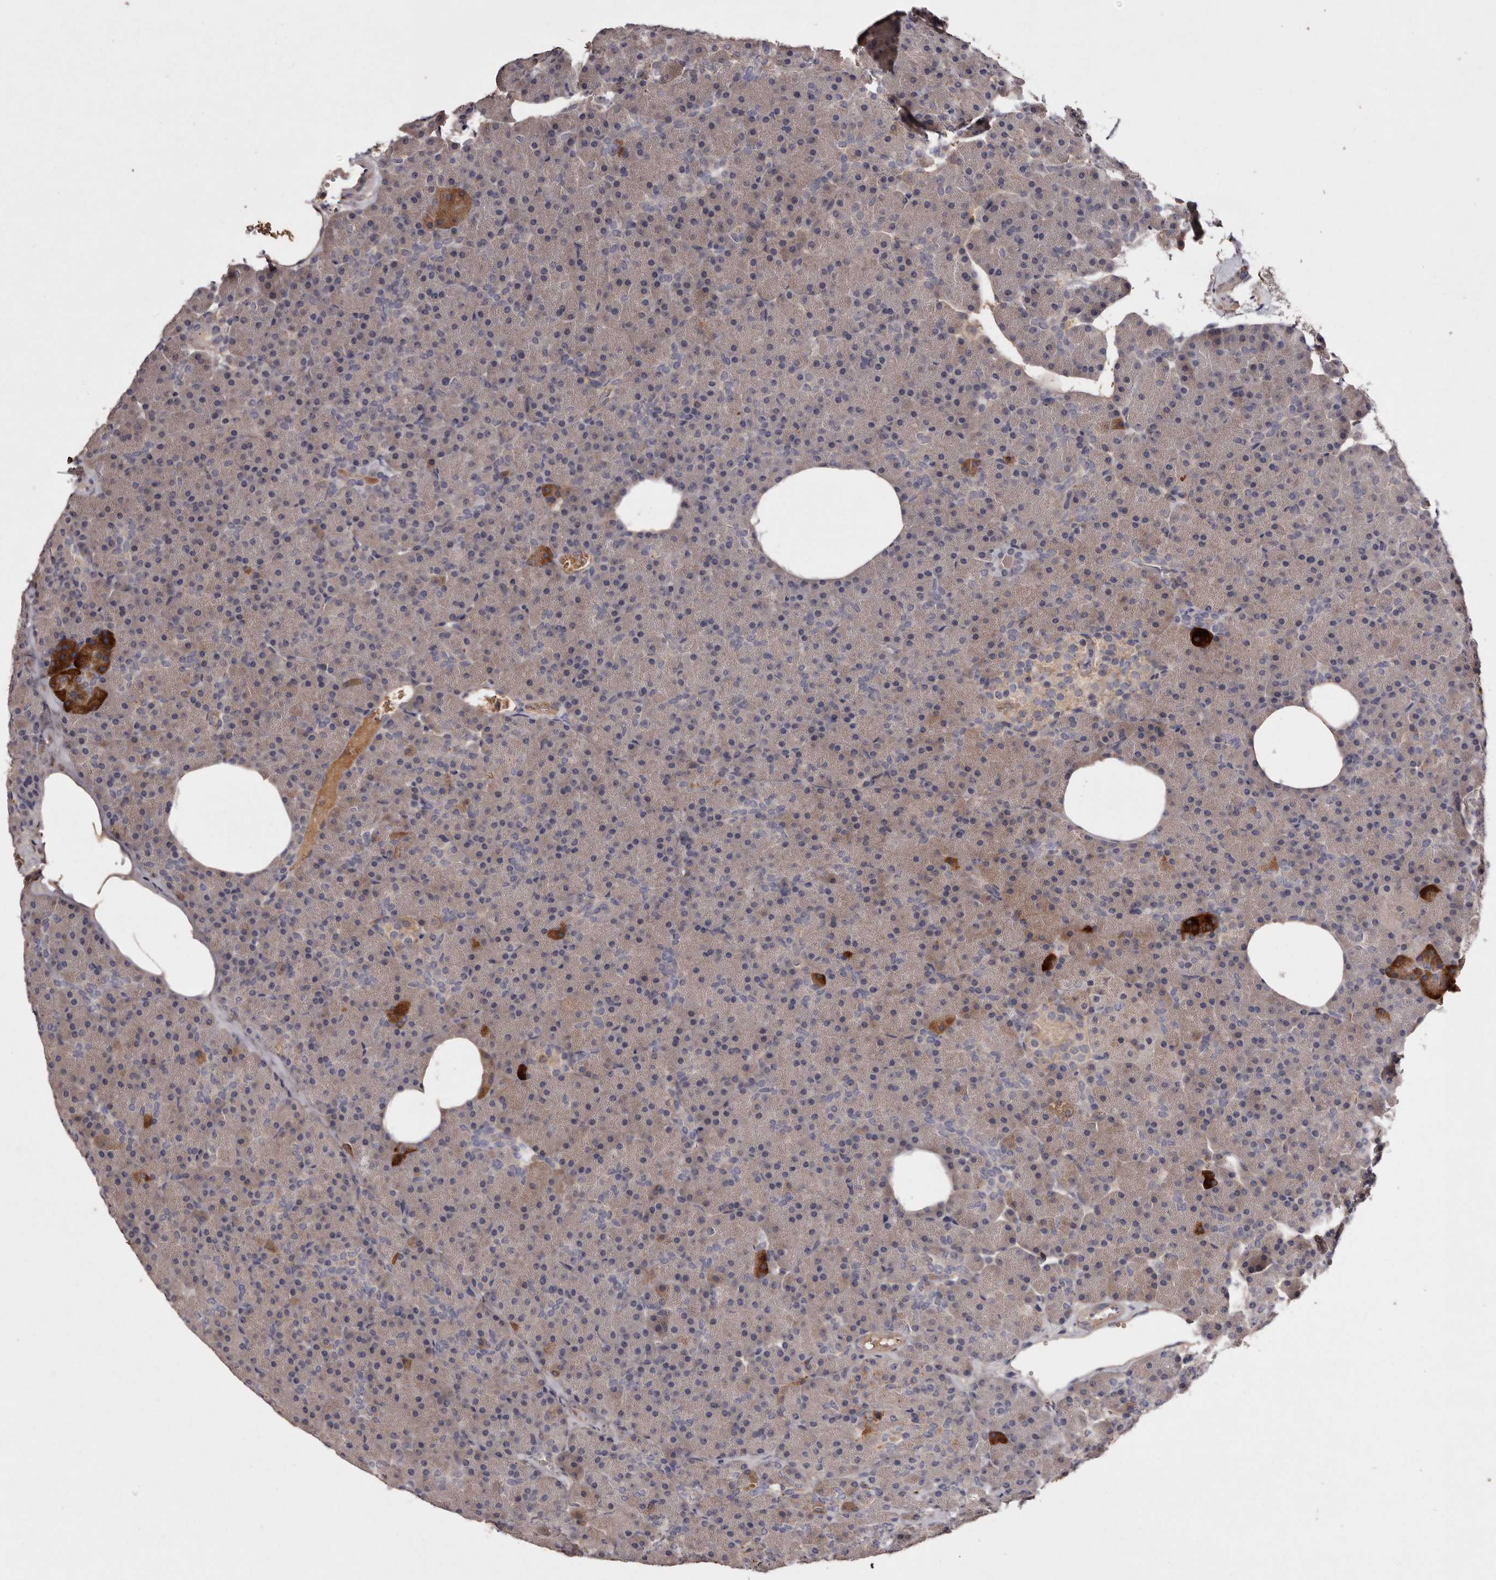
{"staining": {"intensity": "strong", "quantity": "<25%", "location": "cytoplasmic/membranous"}, "tissue": "pancreas", "cell_type": "Exocrine glandular cells", "image_type": "normal", "snomed": [{"axis": "morphology", "description": "Normal tissue, NOS"}, {"axis": "morphology", "description": "Carcinoid, malignant, NOS"}, {"axis": "topography", "description": "Pancreas"}], "caption": "A histopathology image showing strong cytoplasmic/membranous positivity in approximately <25% of exocrine glandular cells in unremarkable pancreas, as visualized by brown immunohistochemical staining.", "gene": "CYP1B1", "patient": {"sex": "female", "age": 35}}